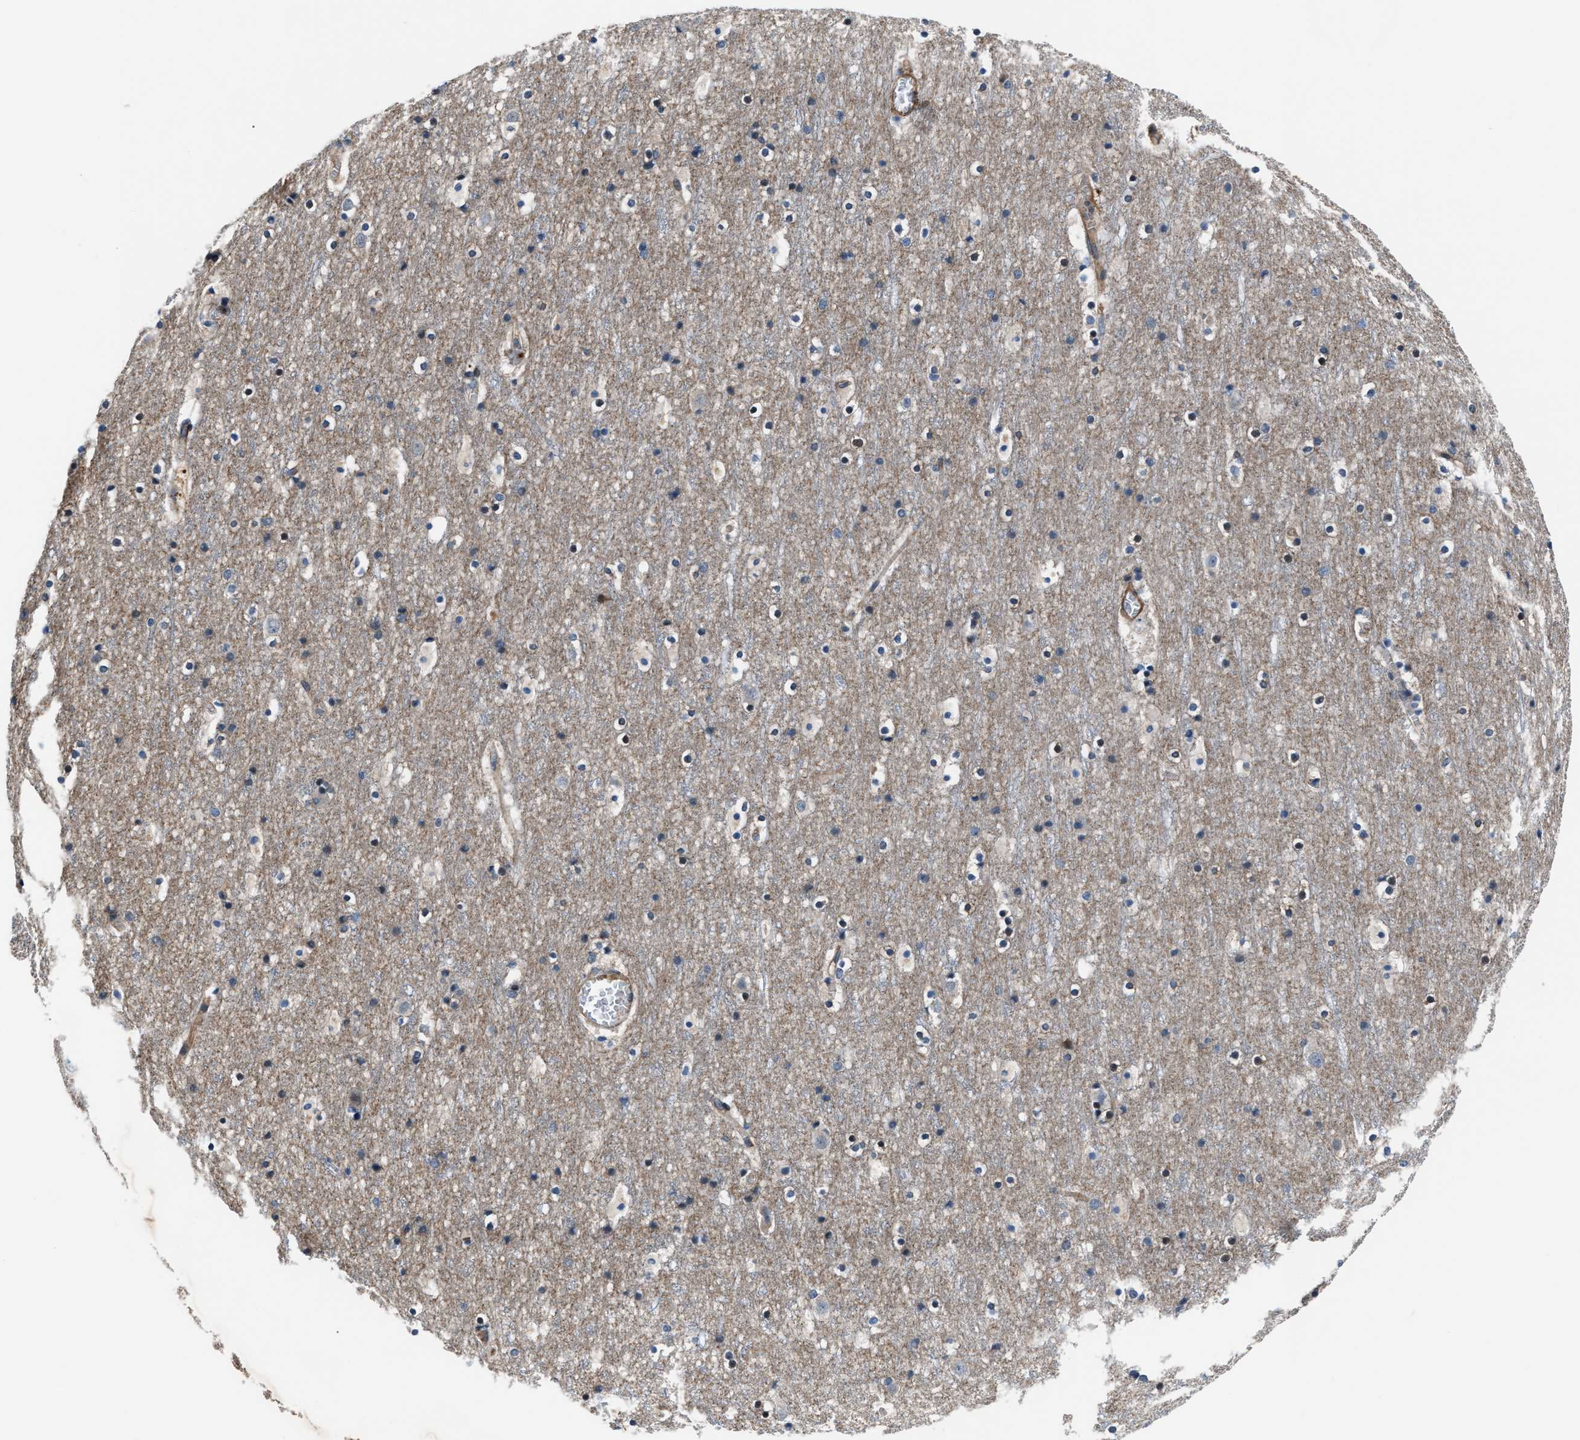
{"staining": {"intensity": "negative", "quantity": "none", "location": "none"}, "tissue": "cerebral cortex", "cell_type": "Endothelial cells", "image_type": "normal", "snomed": [{"axis": "morphology", "description": "Normal tissue, NOS"}, {"axis": "topography", "description": "Cerebral cortex"}], "caption": "The immunohistochemistry (IHC) histopathology image has no significant staining in endothelial cells of cerebral cortex. The staining was performed using DAB to visualize the protein expression in brown, while the nuclei were stained in blue with hematoxylin (Magnification: 20x).", "gene": "MPDZ", "patient": {"sex": "male", "age": 45}}